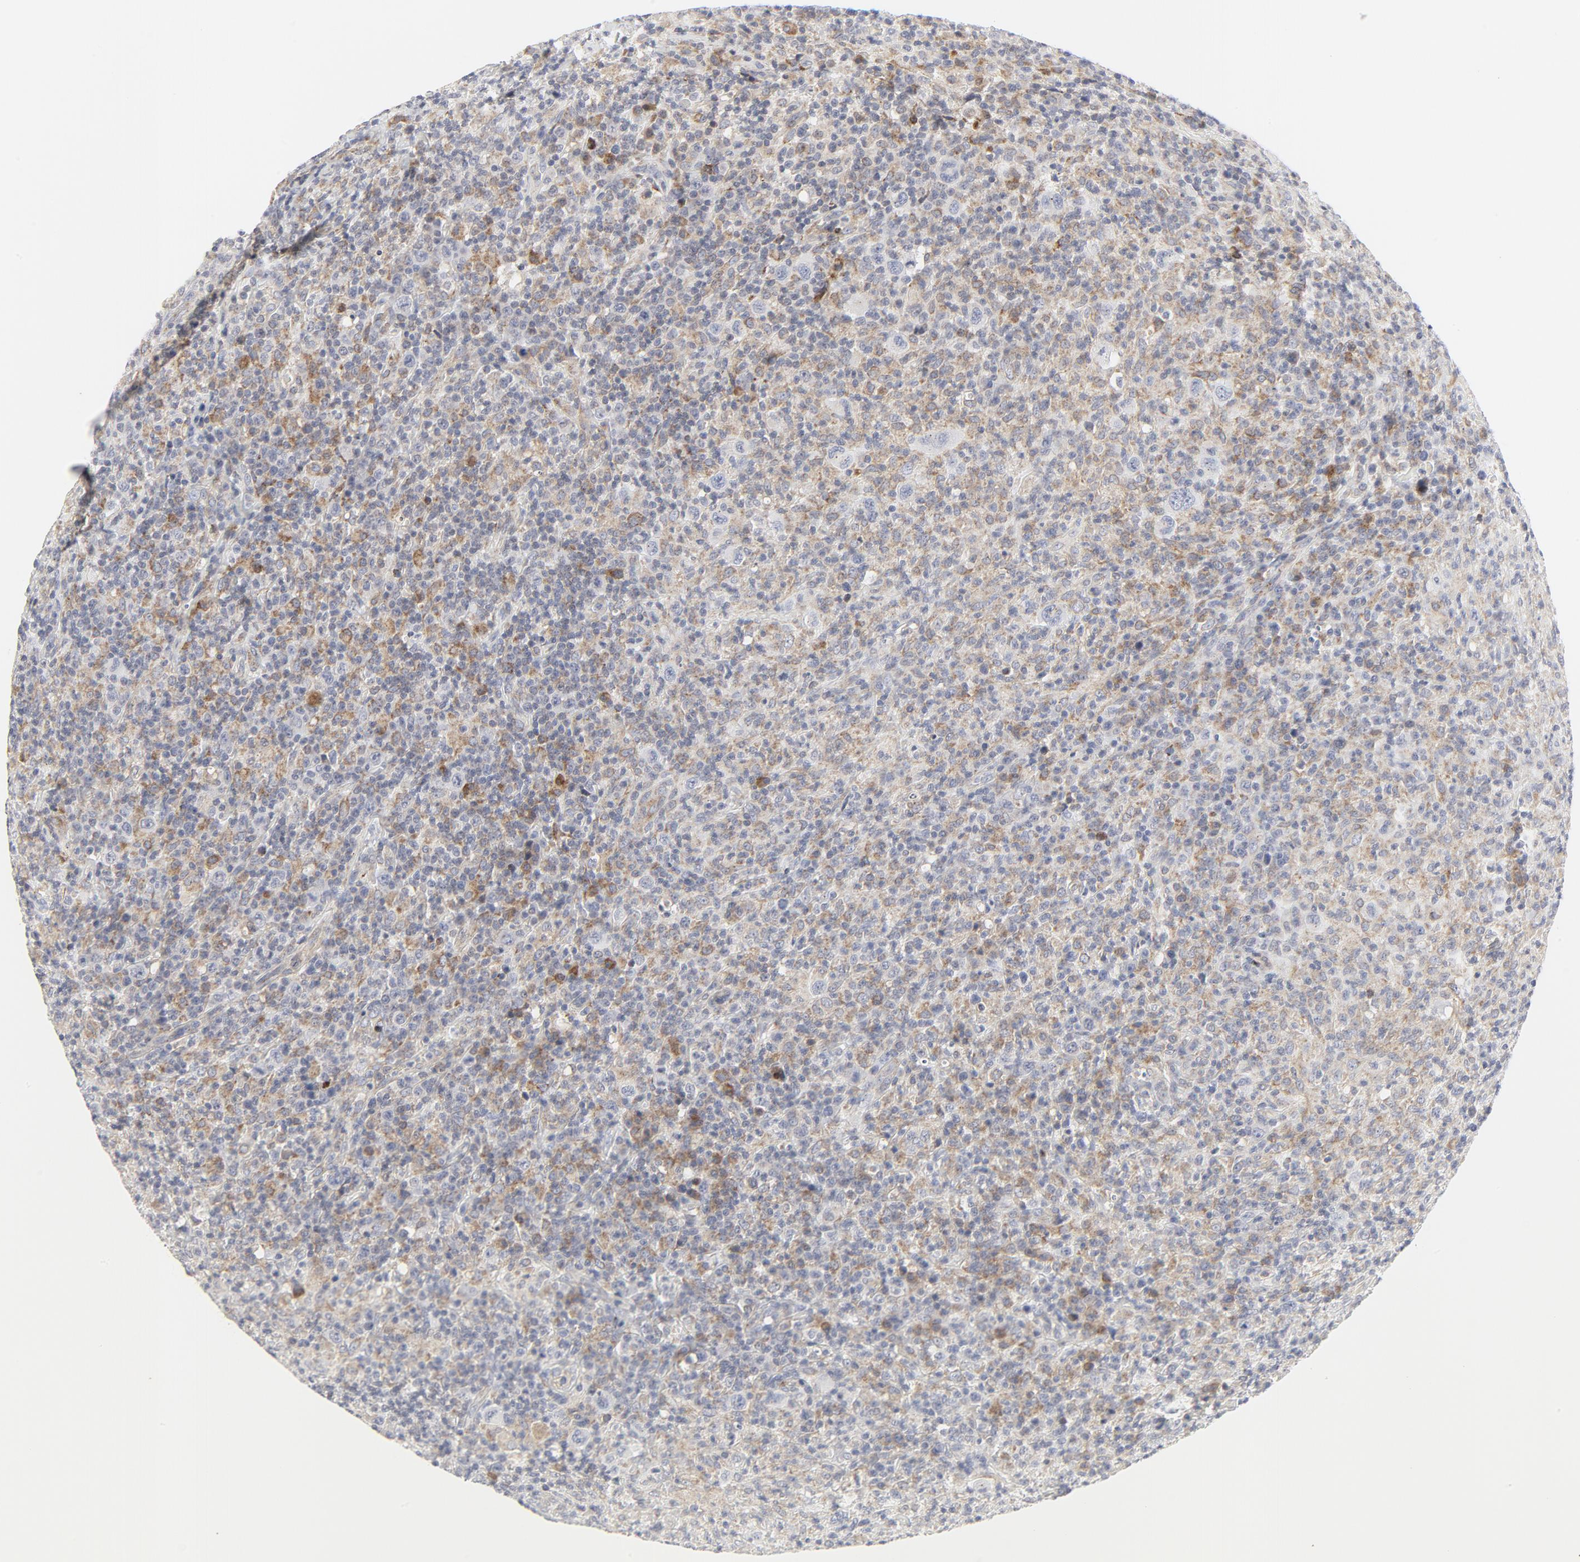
{"staining": {"intensity": "weak", "quantity": ">75%", "location": "cytoplasmic/membranous"}, "tissue": "lymphoma", "cell_type": "Tumor cells", "image_type": "cancer", "snomed": [{"axis": "morphology", "description": "Hodgkin's disease, NOS"}, {"axis": "topography", "description": "Lymph node"}], "caption": "Lymphoma tissue exhibits weak cytoplasmic/membranous staining in approximately >75% of tumor cells, visualized by immunohistochemistry.", "gene": "LRP6", "patient": {"sex": "male", "age": 65}}